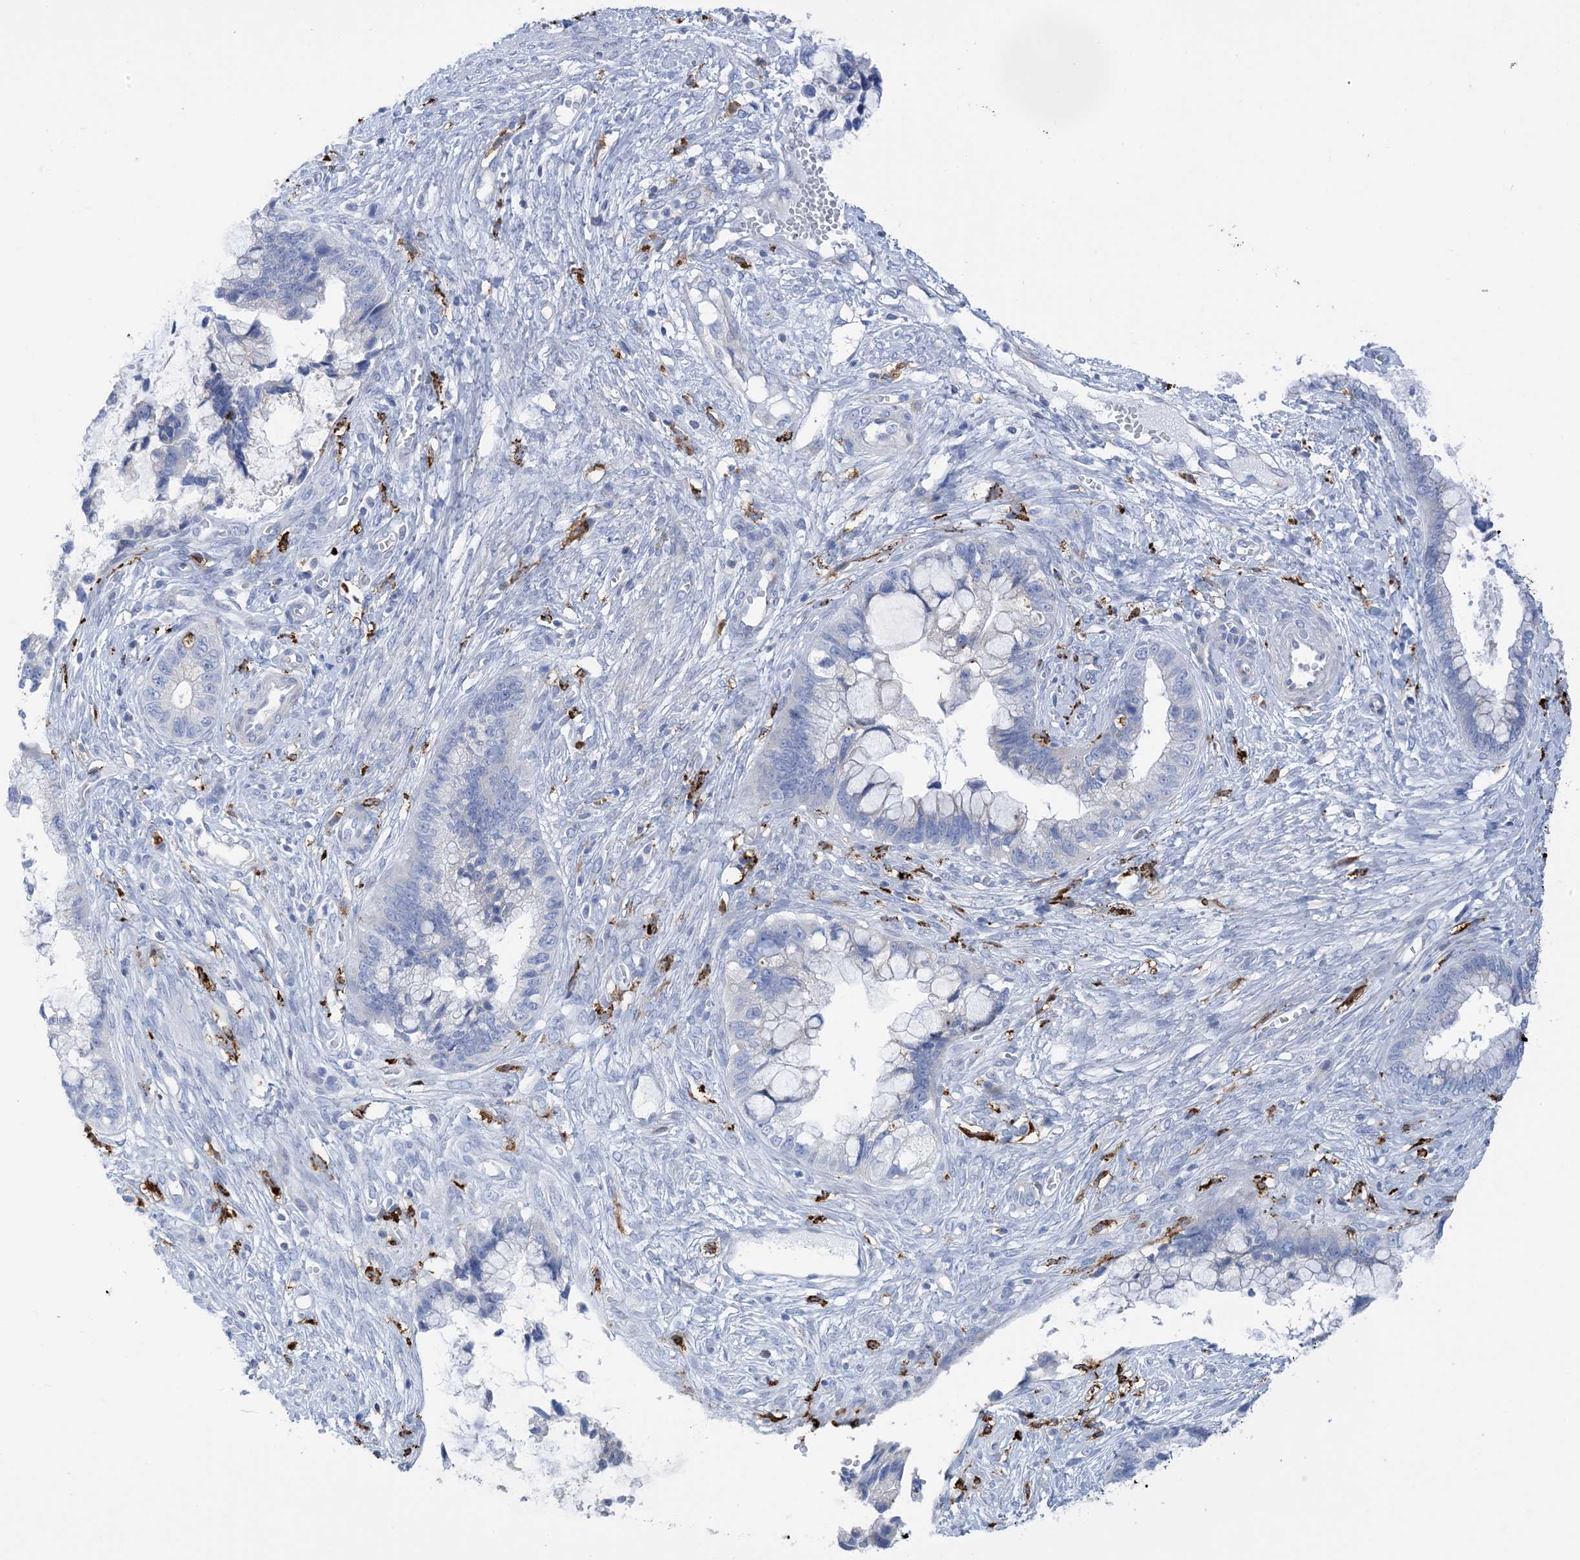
{"staining": {"intensity": "negative", "quantity": "none", "location": "none"}, "tissue": "cervical cancer", "cell_type": "Tumor cells", "image_type": "cancer", "snomed": [{"axis": "morphology", "description": "Adenocarcinoma, NOS"}, {"axis": "topography", "description": "Cervix"}], "caption": "The immunohistochemistry histopathology image has no significant expression in tumor cells of cervical cancer tissue.", "gene": "DPH3", "patient": {"sex": "female", "age": 44}}